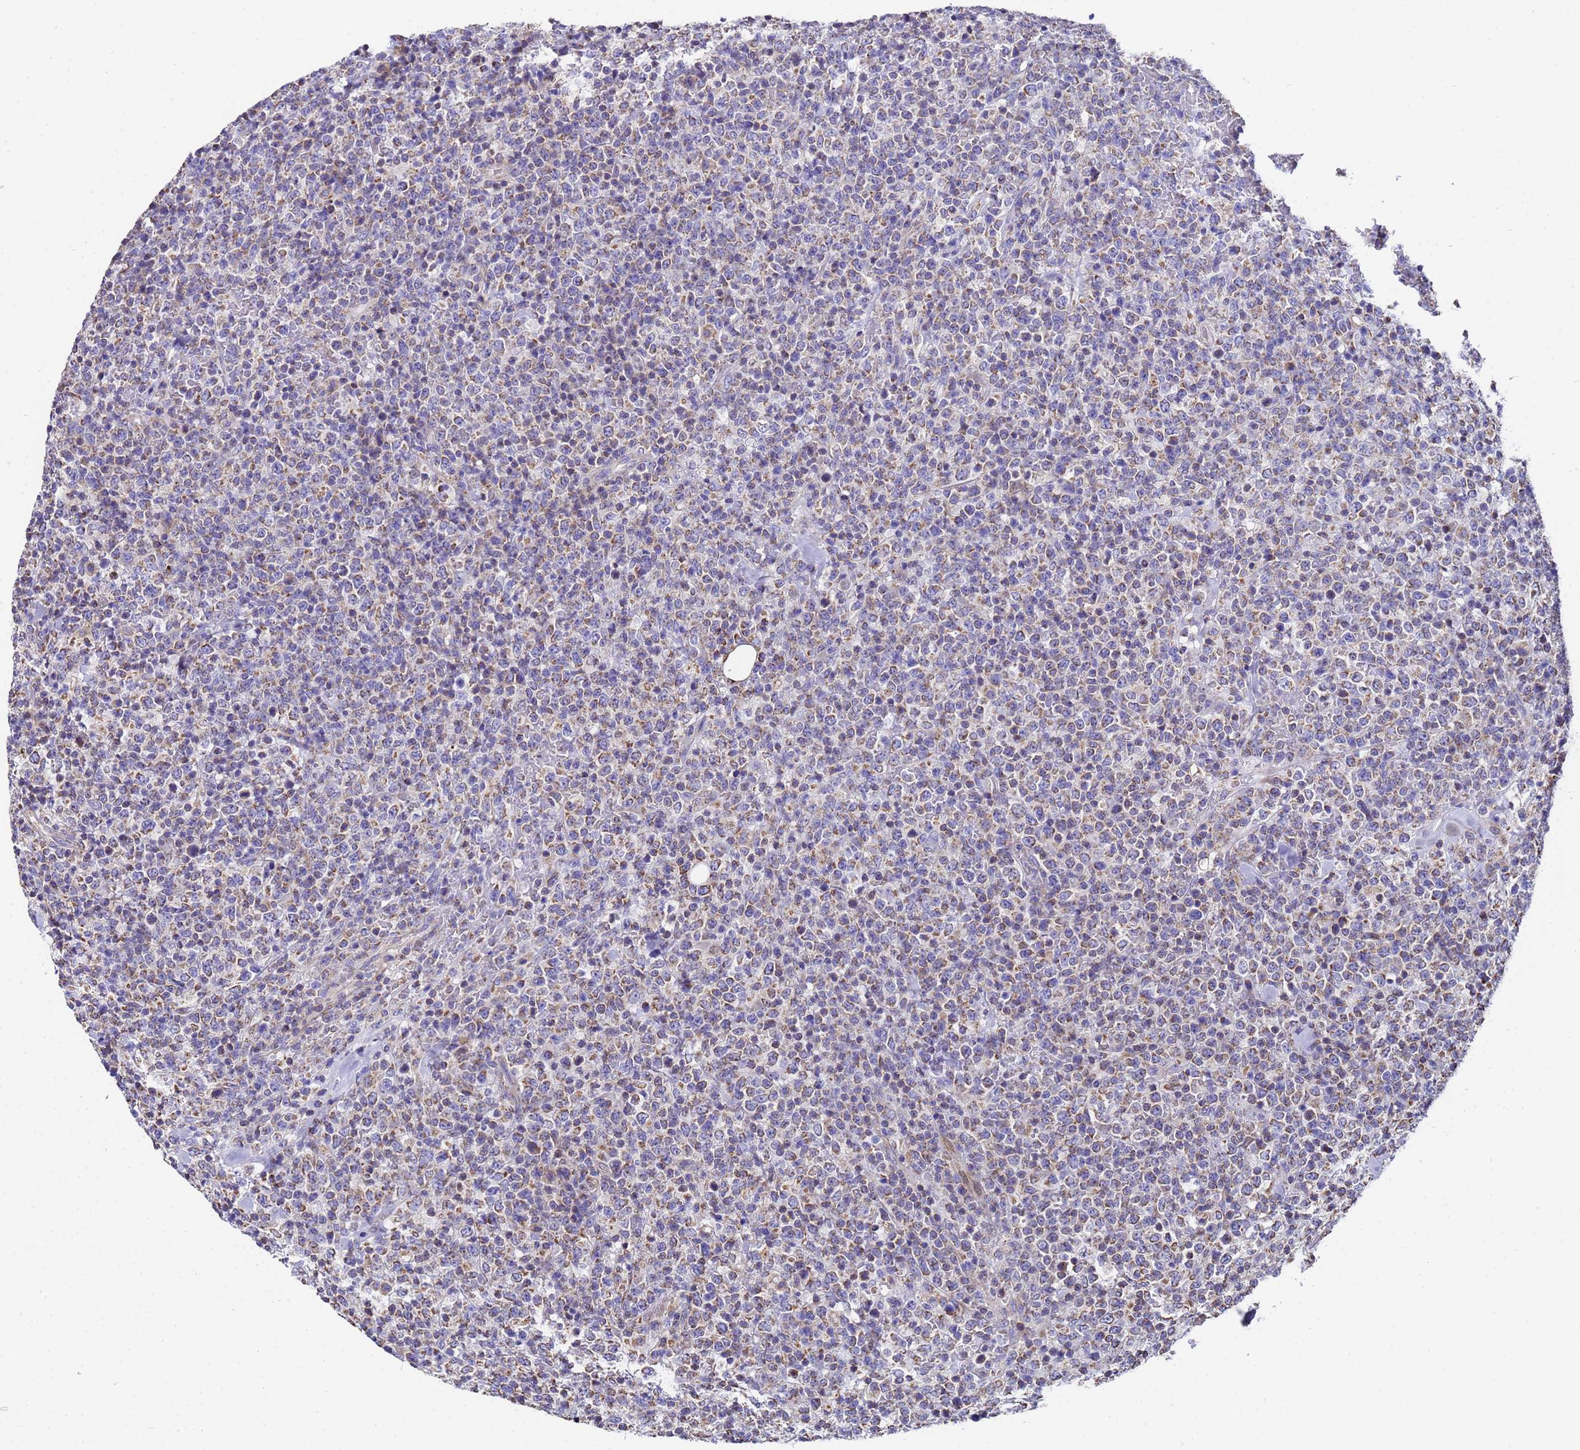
{"staining": {"intensity": "moderate", "quantity": "25%-75%", "location": "cytoplasmic/membranous"}, "tissue": "lymphoma", "cell_type": "Tumor cells", "image_type": "cancer", "snomed": [{"axis": "morphology", "description": "Malignant lymphoma, non-Hodgkin's type, High grade"}, {"axis": "topography", "description": "Colon"}], "caption": "Tumor cells show medium levels of moderate cytoplasmic/membranous expression in about 25%-75% of cells in lymphoma. Nuclei are stained in blue.", "gene": "MRPS12", "patient": {"sex": "female", "age": 53}}